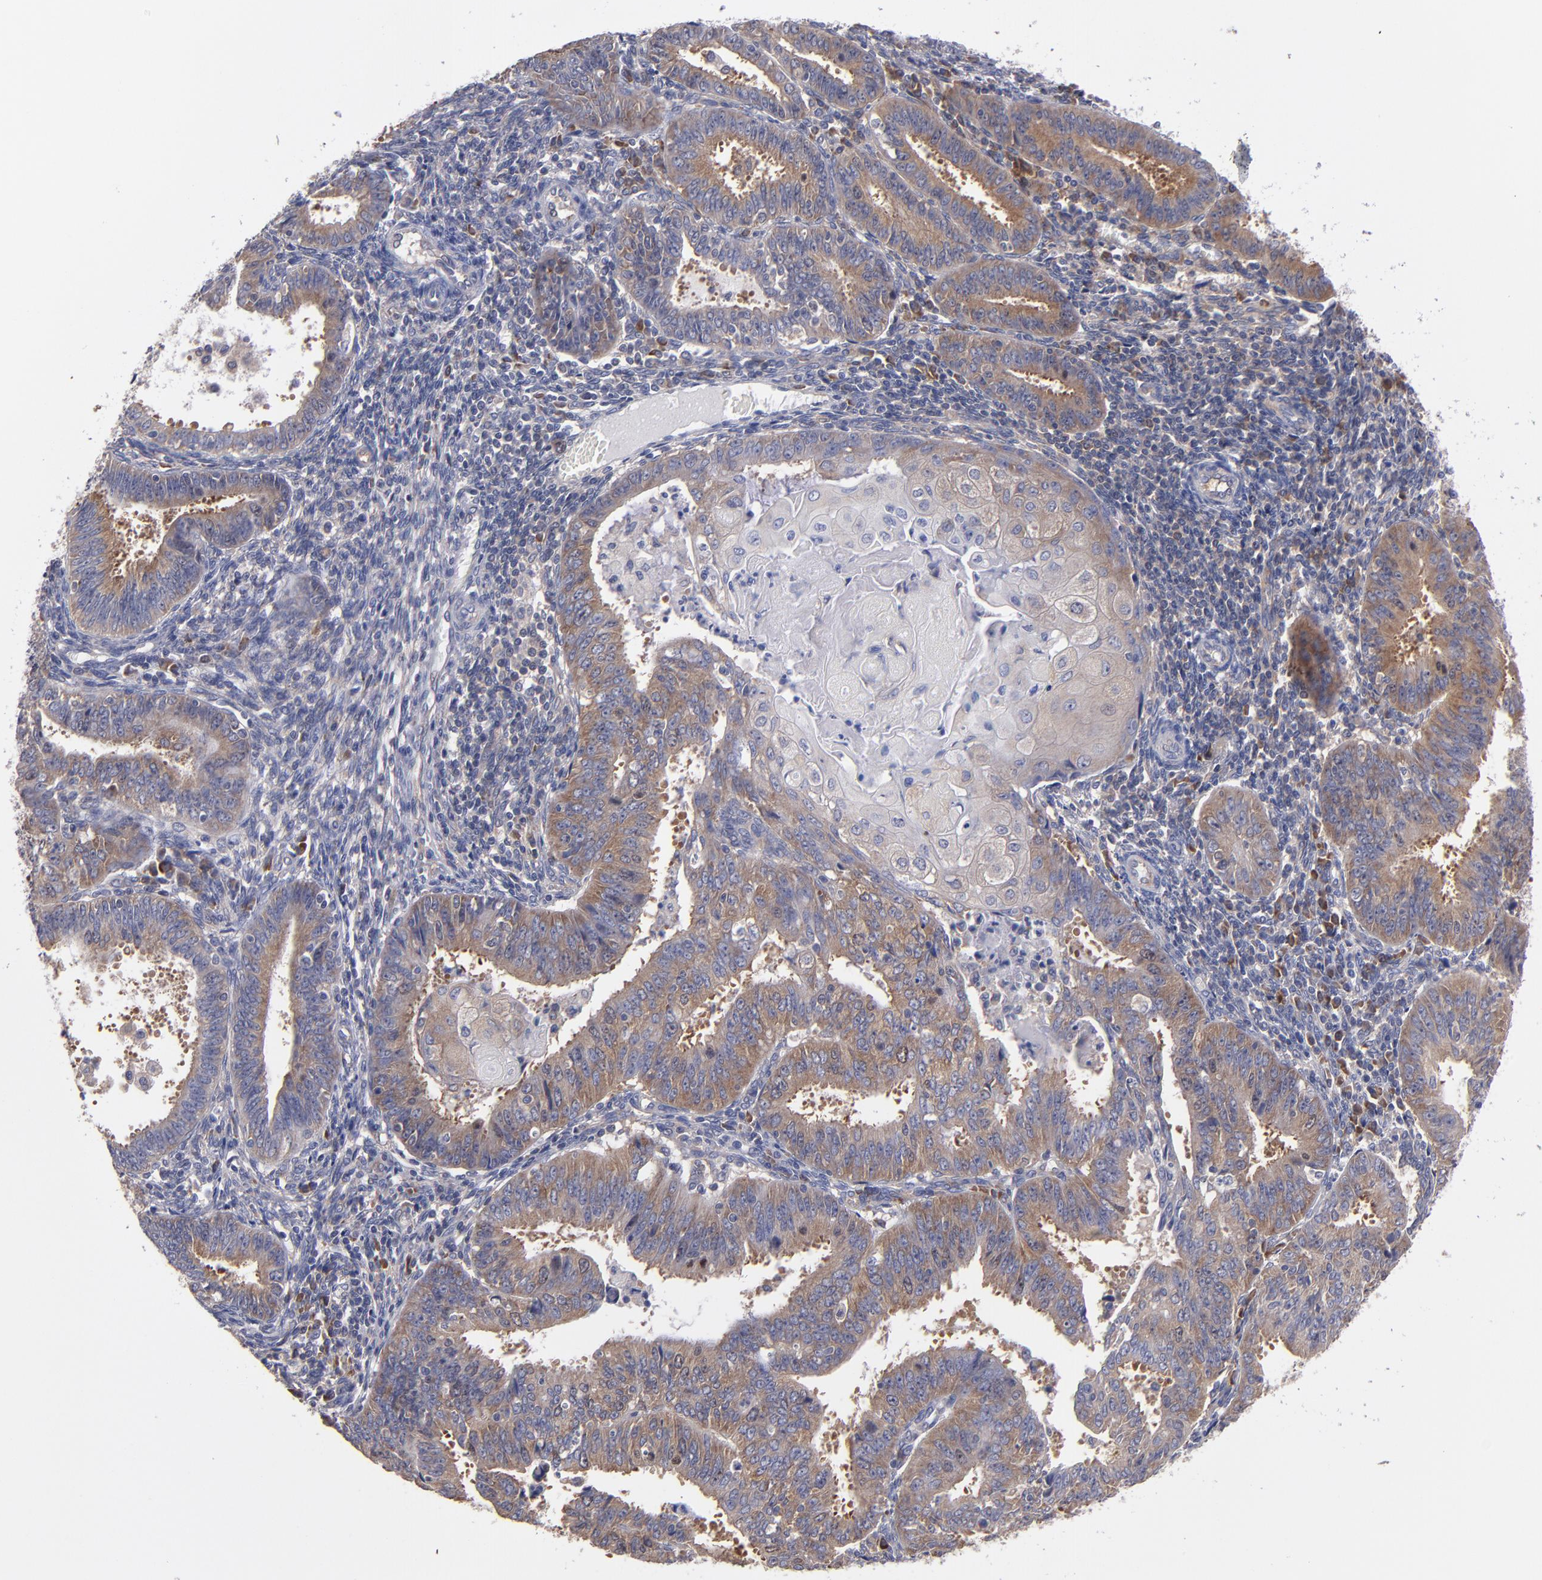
{"staining": {"intensity": "moderate", "quantity": ">75%", "location": "cytoplasmic/membranous"}, "tissue": "endometrial cancer", "cell_type": "Tumor cells", "image_type": "cancer", "snomed": [{"axis": "morphology", "description": "Adenocarcinoma, NOS"}, {"axis": "topography", "description": "Endometrium"}], "caption": "Endometrial cancer stained for a protein shows moderate cytoplasmic/membranous positivity in tumor cells.", "gene": "EIF3L", "patient": {"sex": "female", "age": 42}}